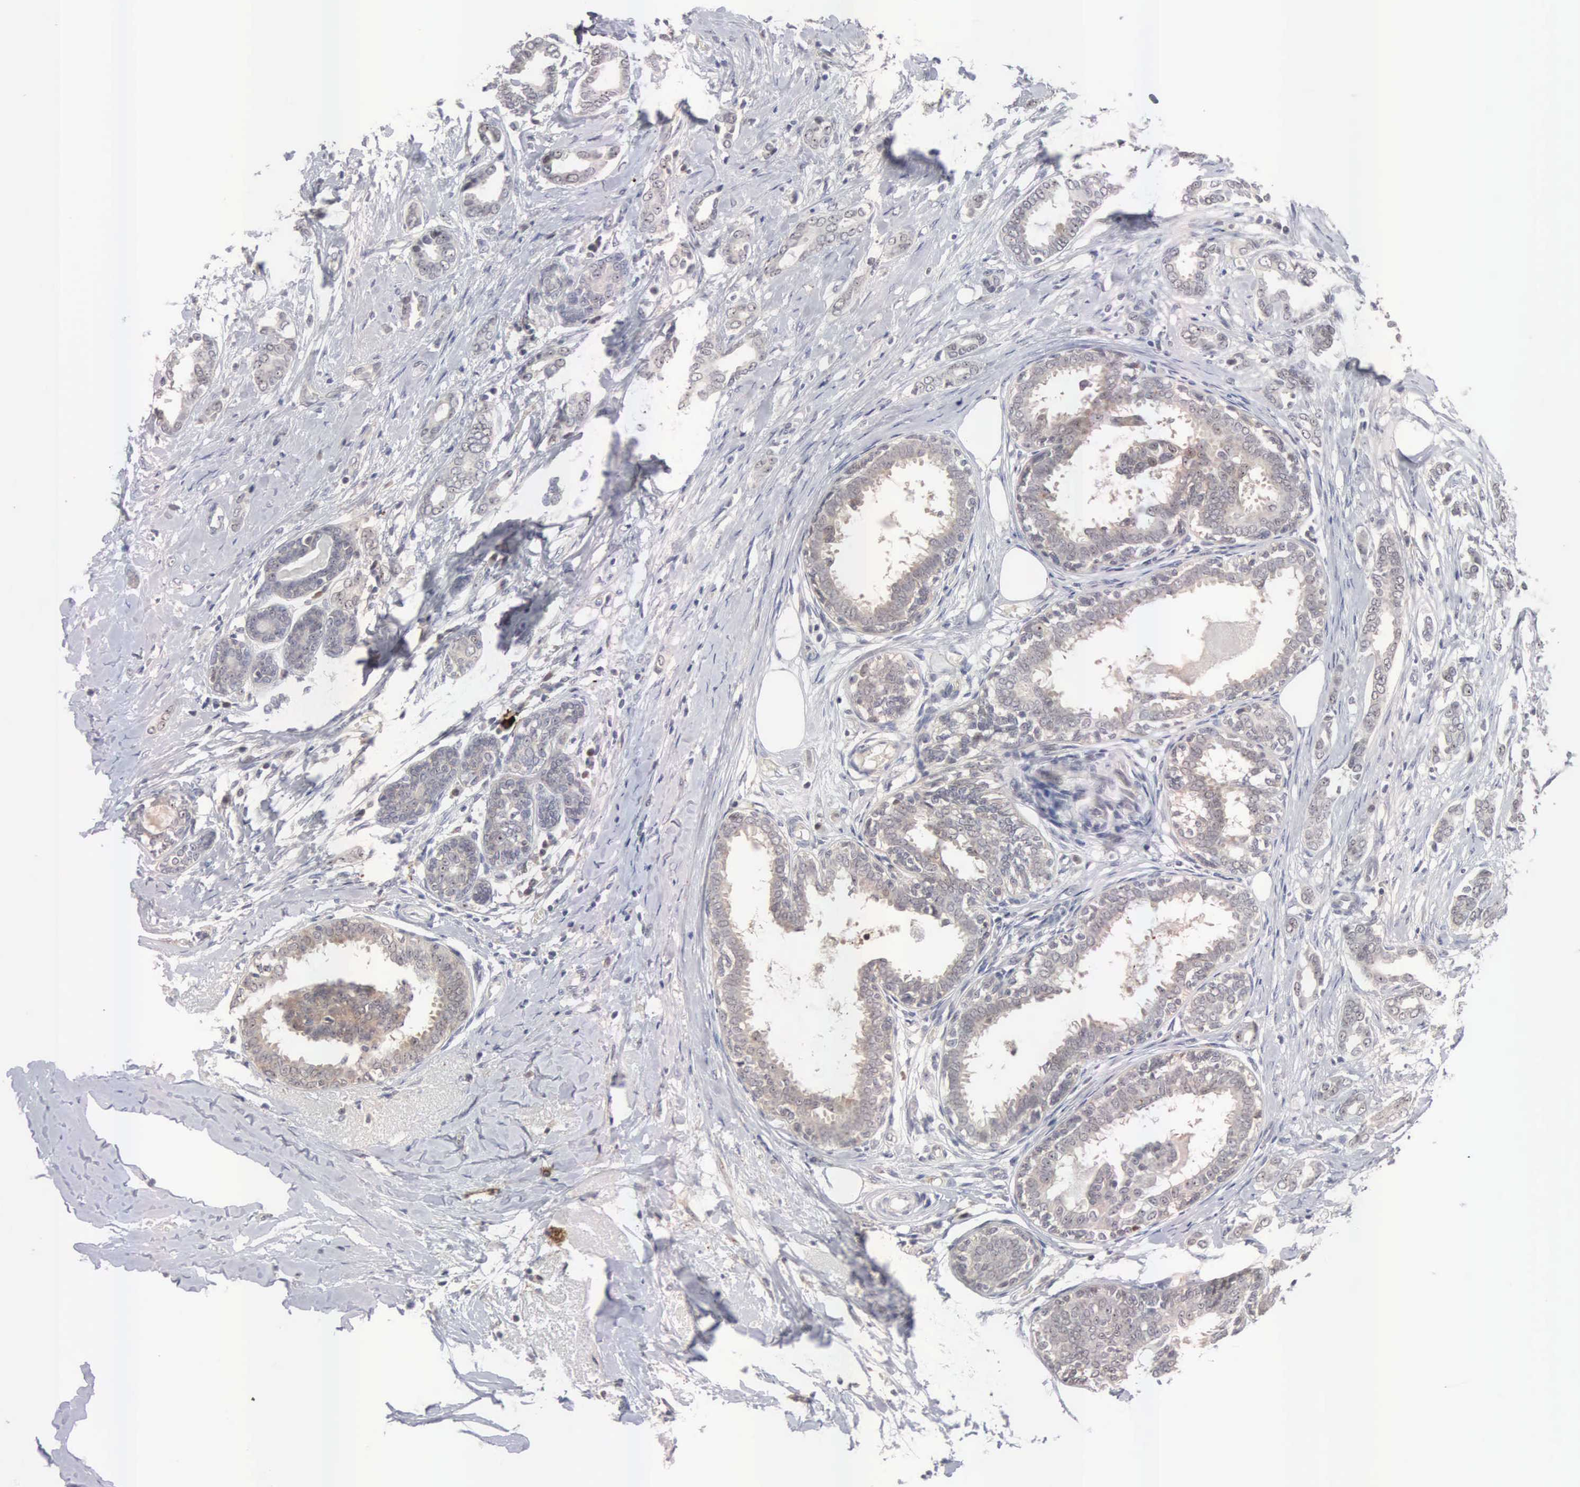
{"staining": {"intensity": "weak", "quantity": "25%-75%", "location": "cytoplasmic/membranous"}, "tissue": "breast cancer", "cell_type": "Tumor cells", "image_type": "cancer", "snomed": [{"axis": "morphology", "description": "Duct carcinoma"}, {"axis": "topography", "description": "Breast"}], "caption": "IHC (DAB) staining of human breast infiltrating ductal carcinoma displays weak cytoplasmic/membranous protein positivity in about 25%-75% of tumor cells.", "gene": "ACOT4", "patient": {"sex": "female", "age": 50}}